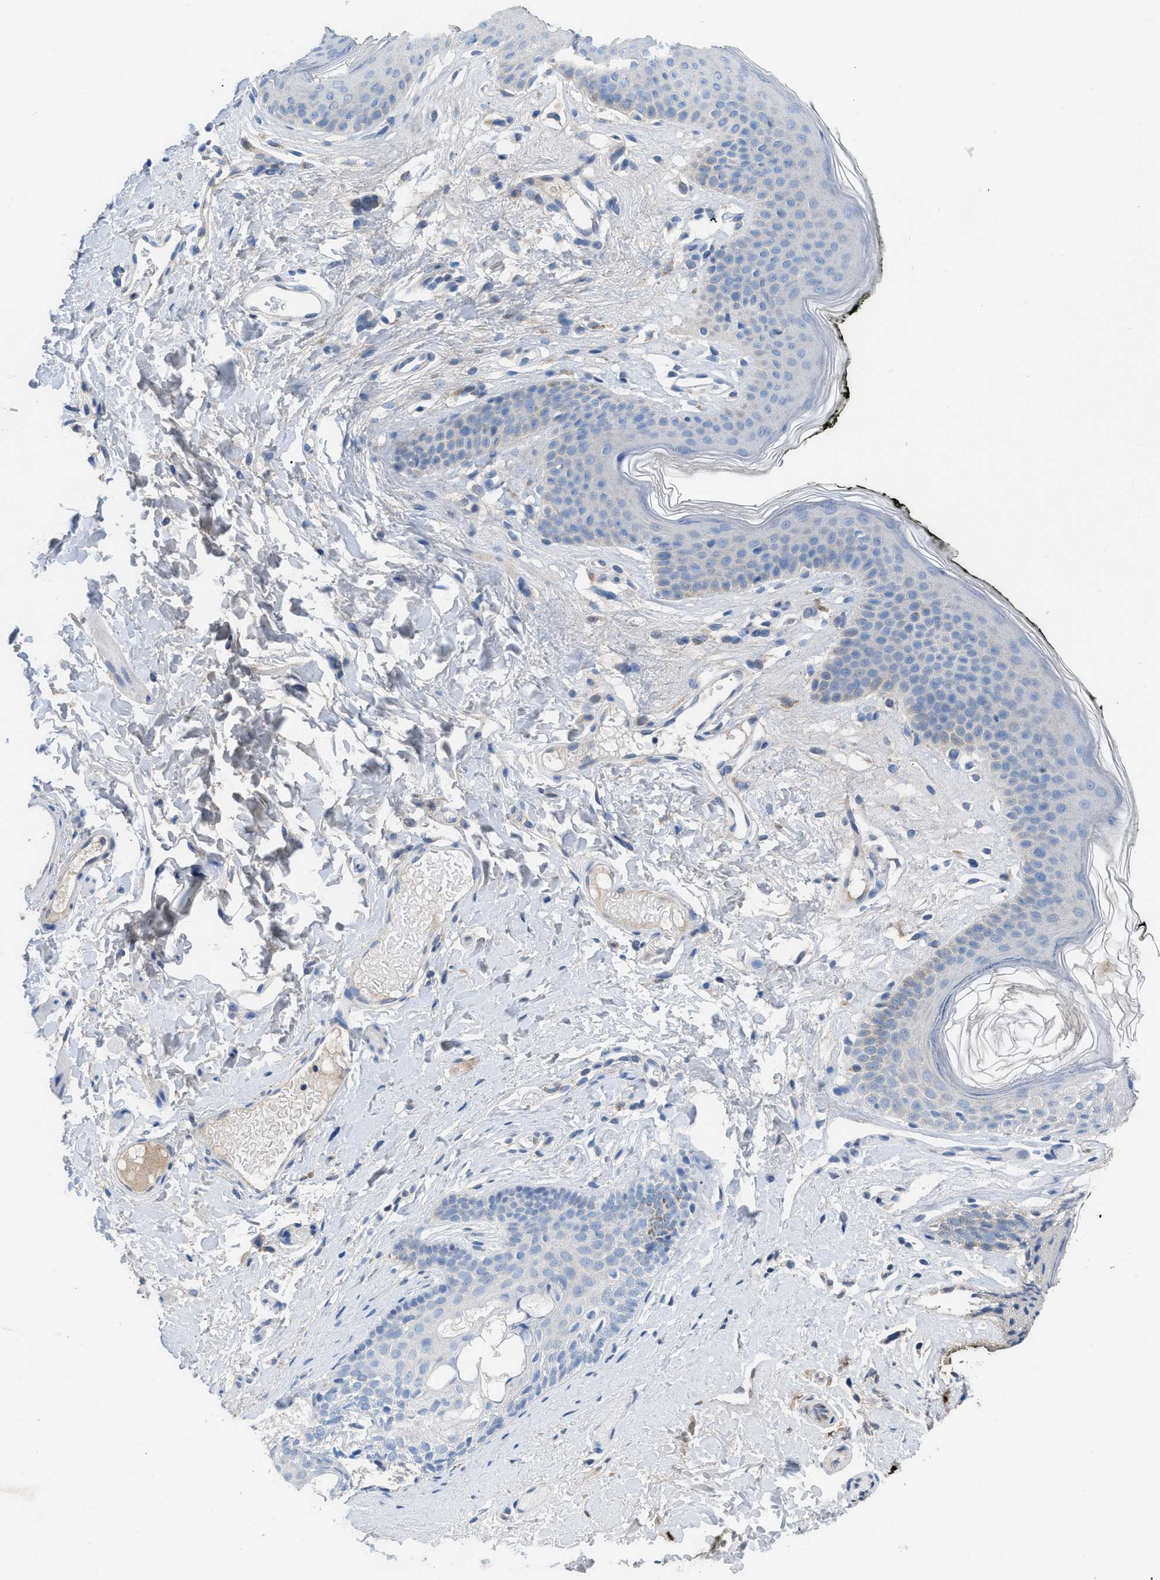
{"staining": {"intensity": "weak", "quantity": "<25%", "location": "cytoplasmic/membranous"}, "tissue": "skin", "cell_type": "Epidermal cells", "image_type": "normal", "snomed": [{"axis": "morphology", "description": "Normal tissue, NOS"}, {"axis": "morphology", "description": "Inflammation, NOS"}, {"axis": "topography", "description": "Vulva"}], "caption": "Immunohistochemistry micrograph of benign skin: human skin stained with DAB (3,3'-diaminobenzidine) reveals no significant protein positivity in epidermal cells. (Stains: DAB (3,3'-diaminobenzidine) immunohistochemistry with hematoxylin counter stain, Microscopy: brightfield microscopy at high magnification).", "gene": "HPX", "patient": {"sex": "female", "age": 84}}